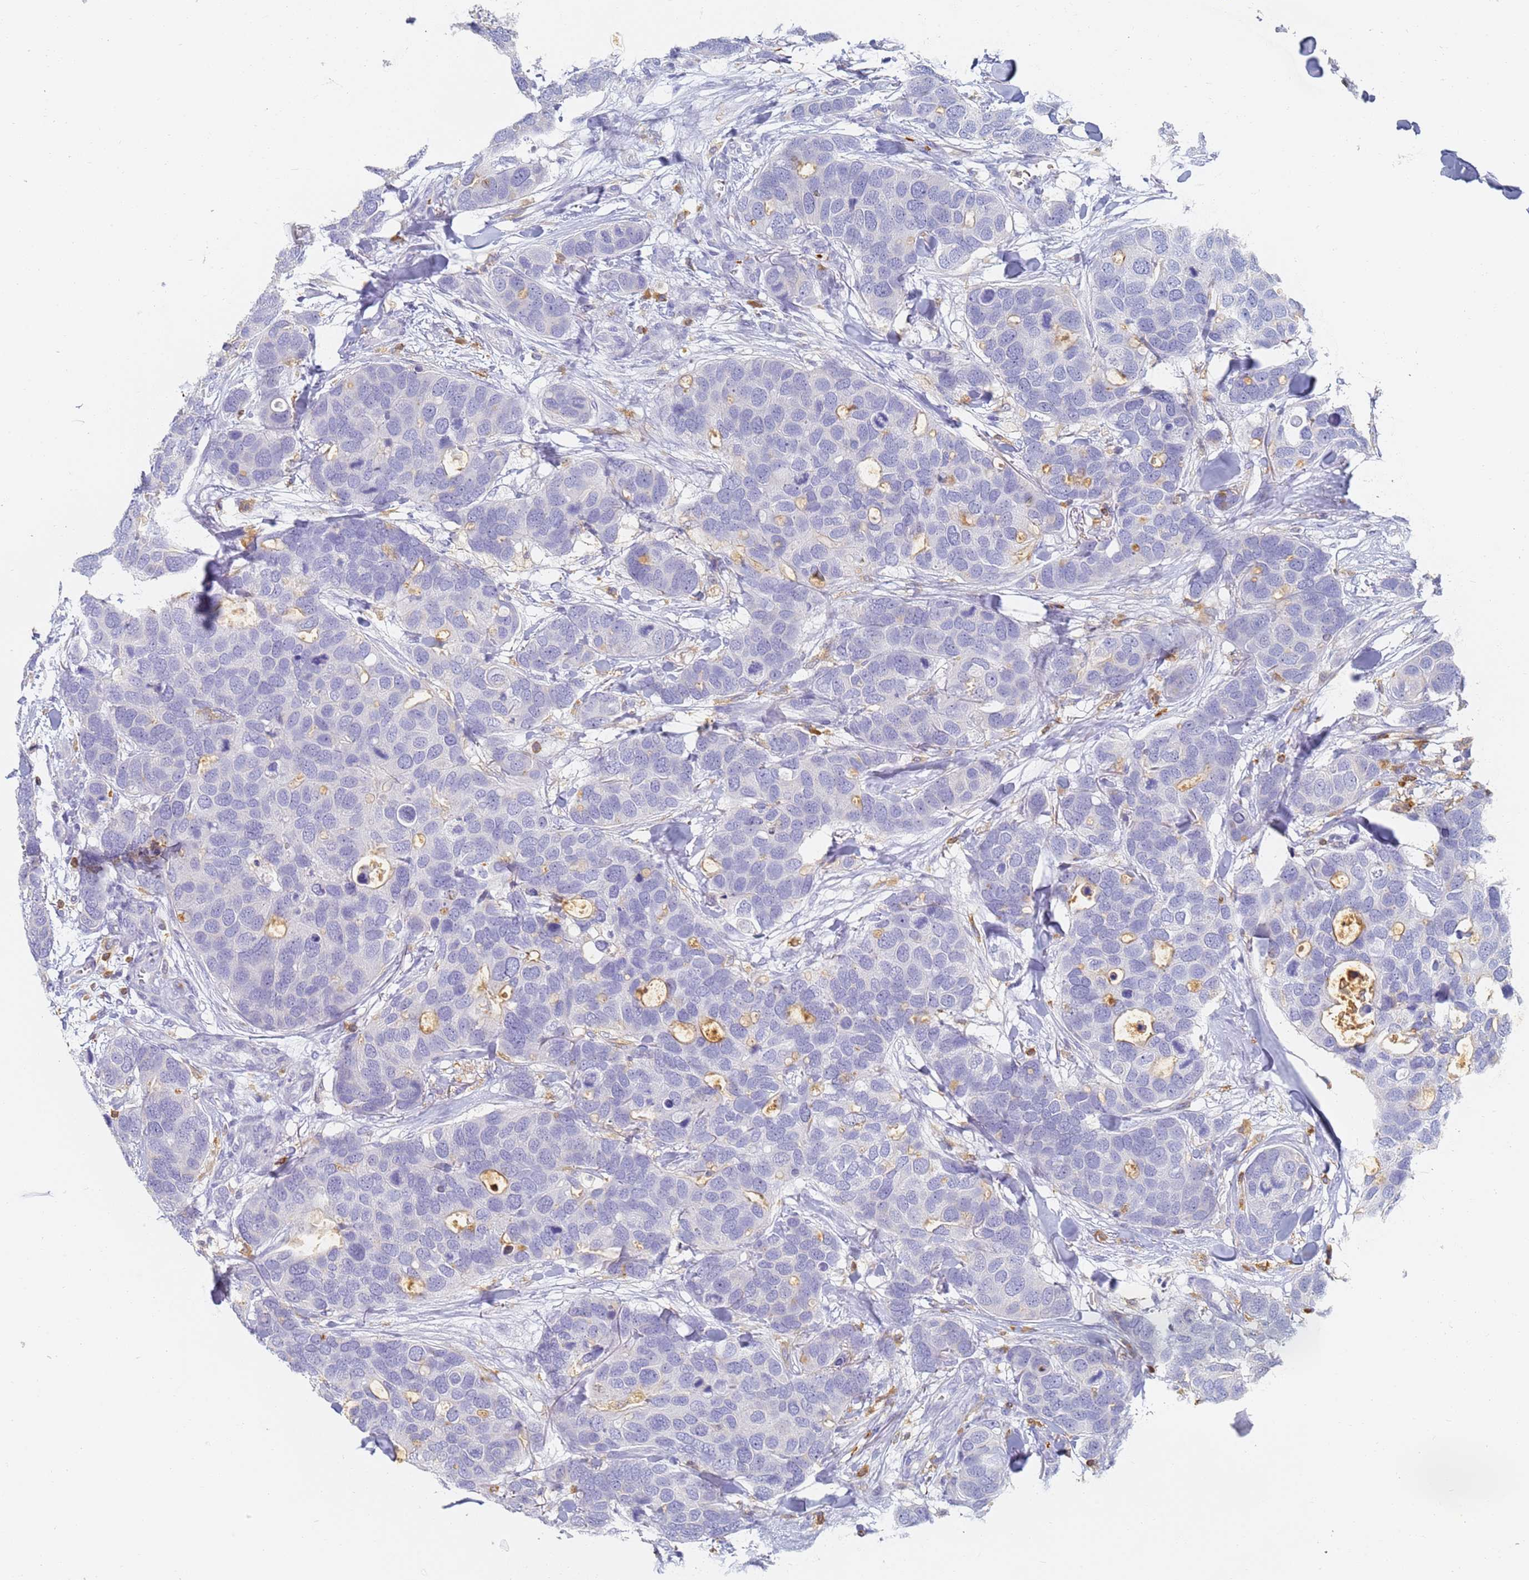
{"staining": {"intensity": "negative", "quantity": "none", "location": "none"}, "tissue": "breast cancer", "cell_type": "Tumor cells", "image_type": "cancer", "snomed": [{"axis": "morphology", "description": "Duct carcinoma"}, {"axis": "topography", "description": "Breast"}], "caption": "DAB immunohistochemical staining of breast cancer (intraductal carcinoma) displays no significant staining in tumor cells. (DAB (3,3'-diaminobenzidine) immunohistochemistry (IHC) visualized using brightfield microscopy, high magnification).", "gene": "BIN2", "patient": {"sex": "female", "age": 83}}